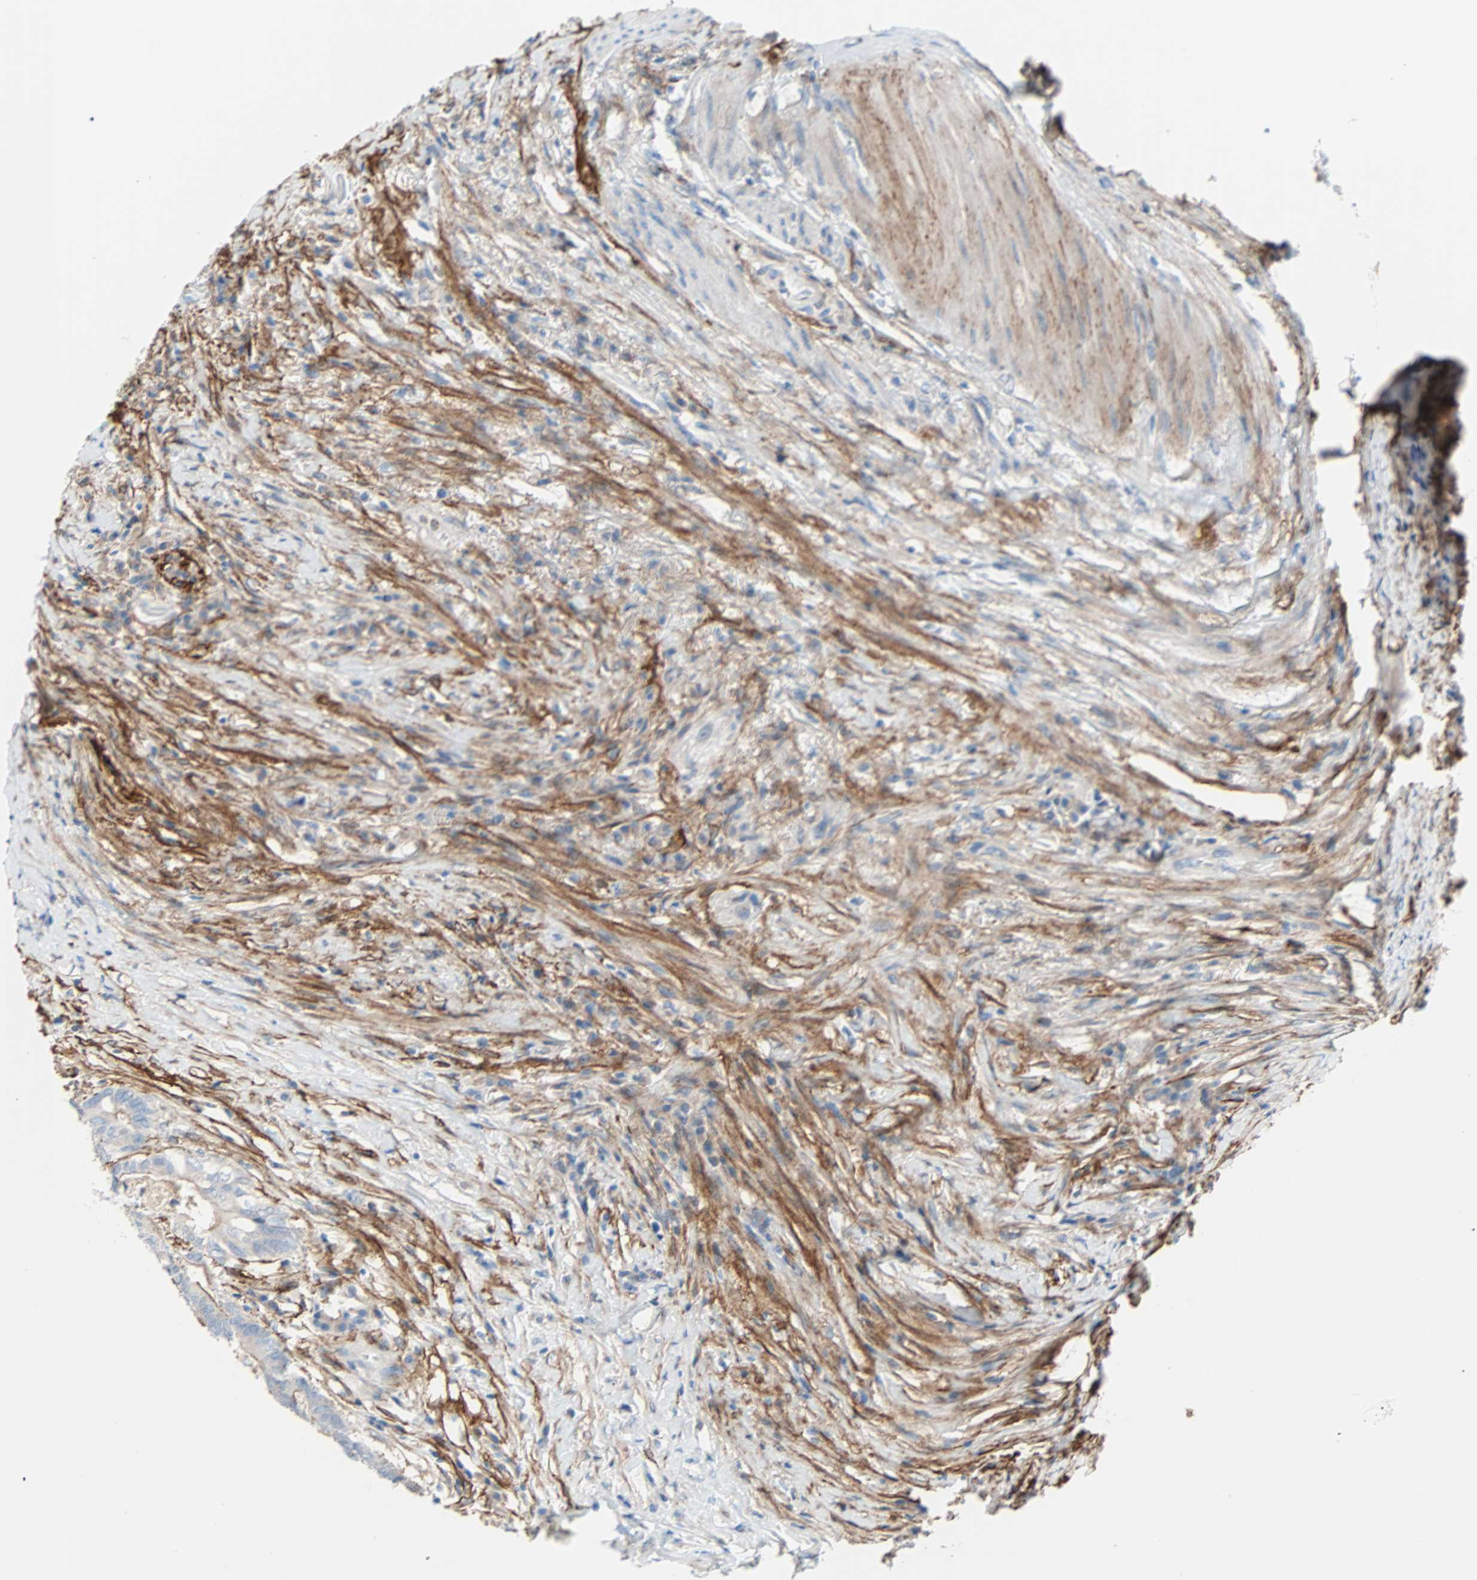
{"staining": {"intensity": "negative", "quantity": "none", "location": "none"}, "tissue": "colorectal cancer", "cell_type": "Tumor cells", "image_type": "cancer", "snomed": [{"axis": "morphology", "description": "Adenocarcinoma, NOS"}, {"axis": "topography", "description": "Rectum"}], "caption": "Tumor cells are negative for protein expression in human colorectal cancer.", "gene": "PDPN", "patient": {"sex": "male", "age": 63}}